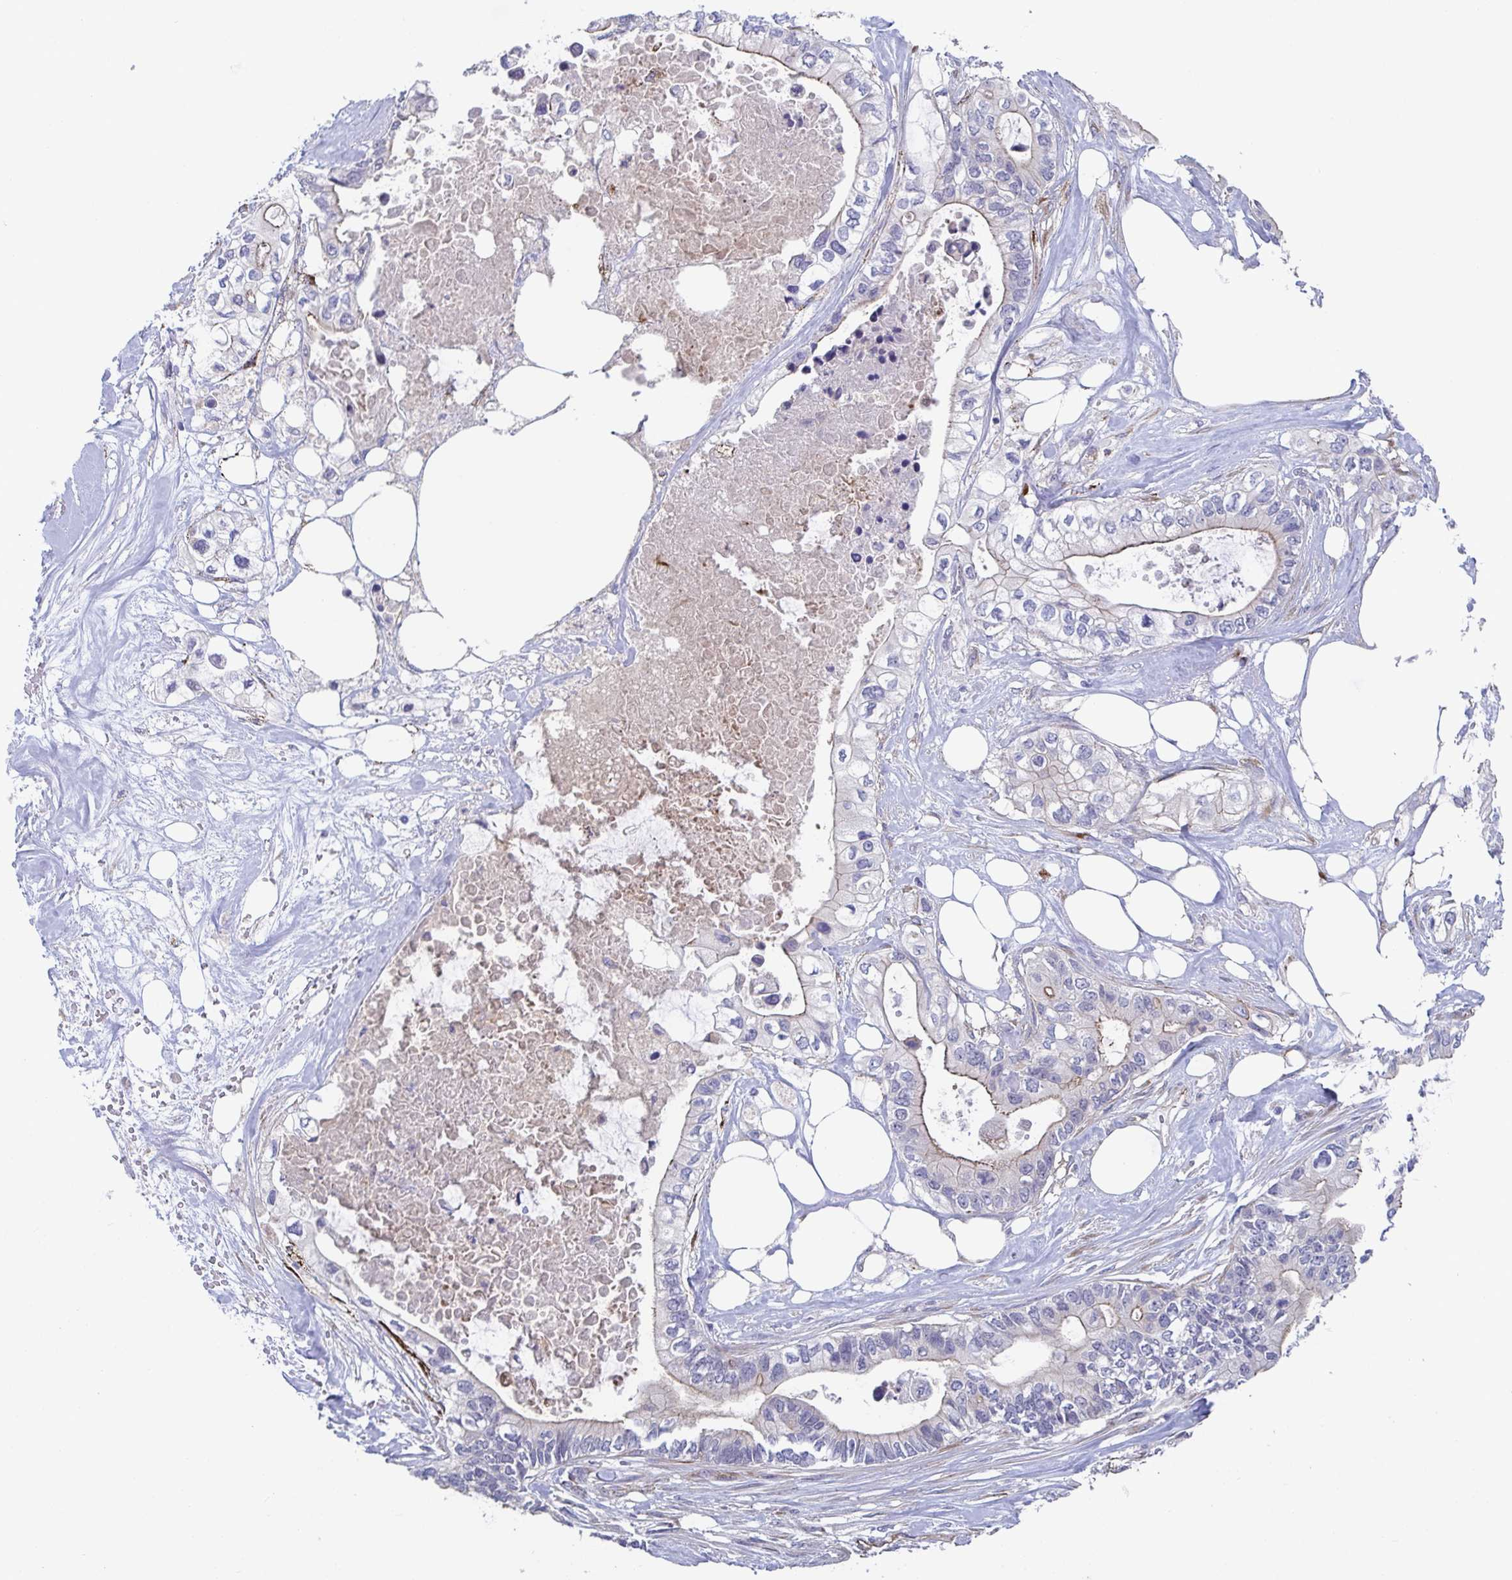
{"staining": {"intensity": "weak", "quantity": "<25%", "location": "cytoplasmic/membranous"}, "tissue": "pancreatic cancer", "cell_type": "Tumor cells", "image_type": "cancer", "snomed": [{"axis": "morphology", "description": "Adenocarcinoma, NOS"}, {"axis": "topography", "description": "Pancreas"}], "caption": "An image of pancreatic cancer stained for a protein reveals no brown staining in tumor cells.", "gene": "ST14", "patient": {"sex": "female", "age": 63}}